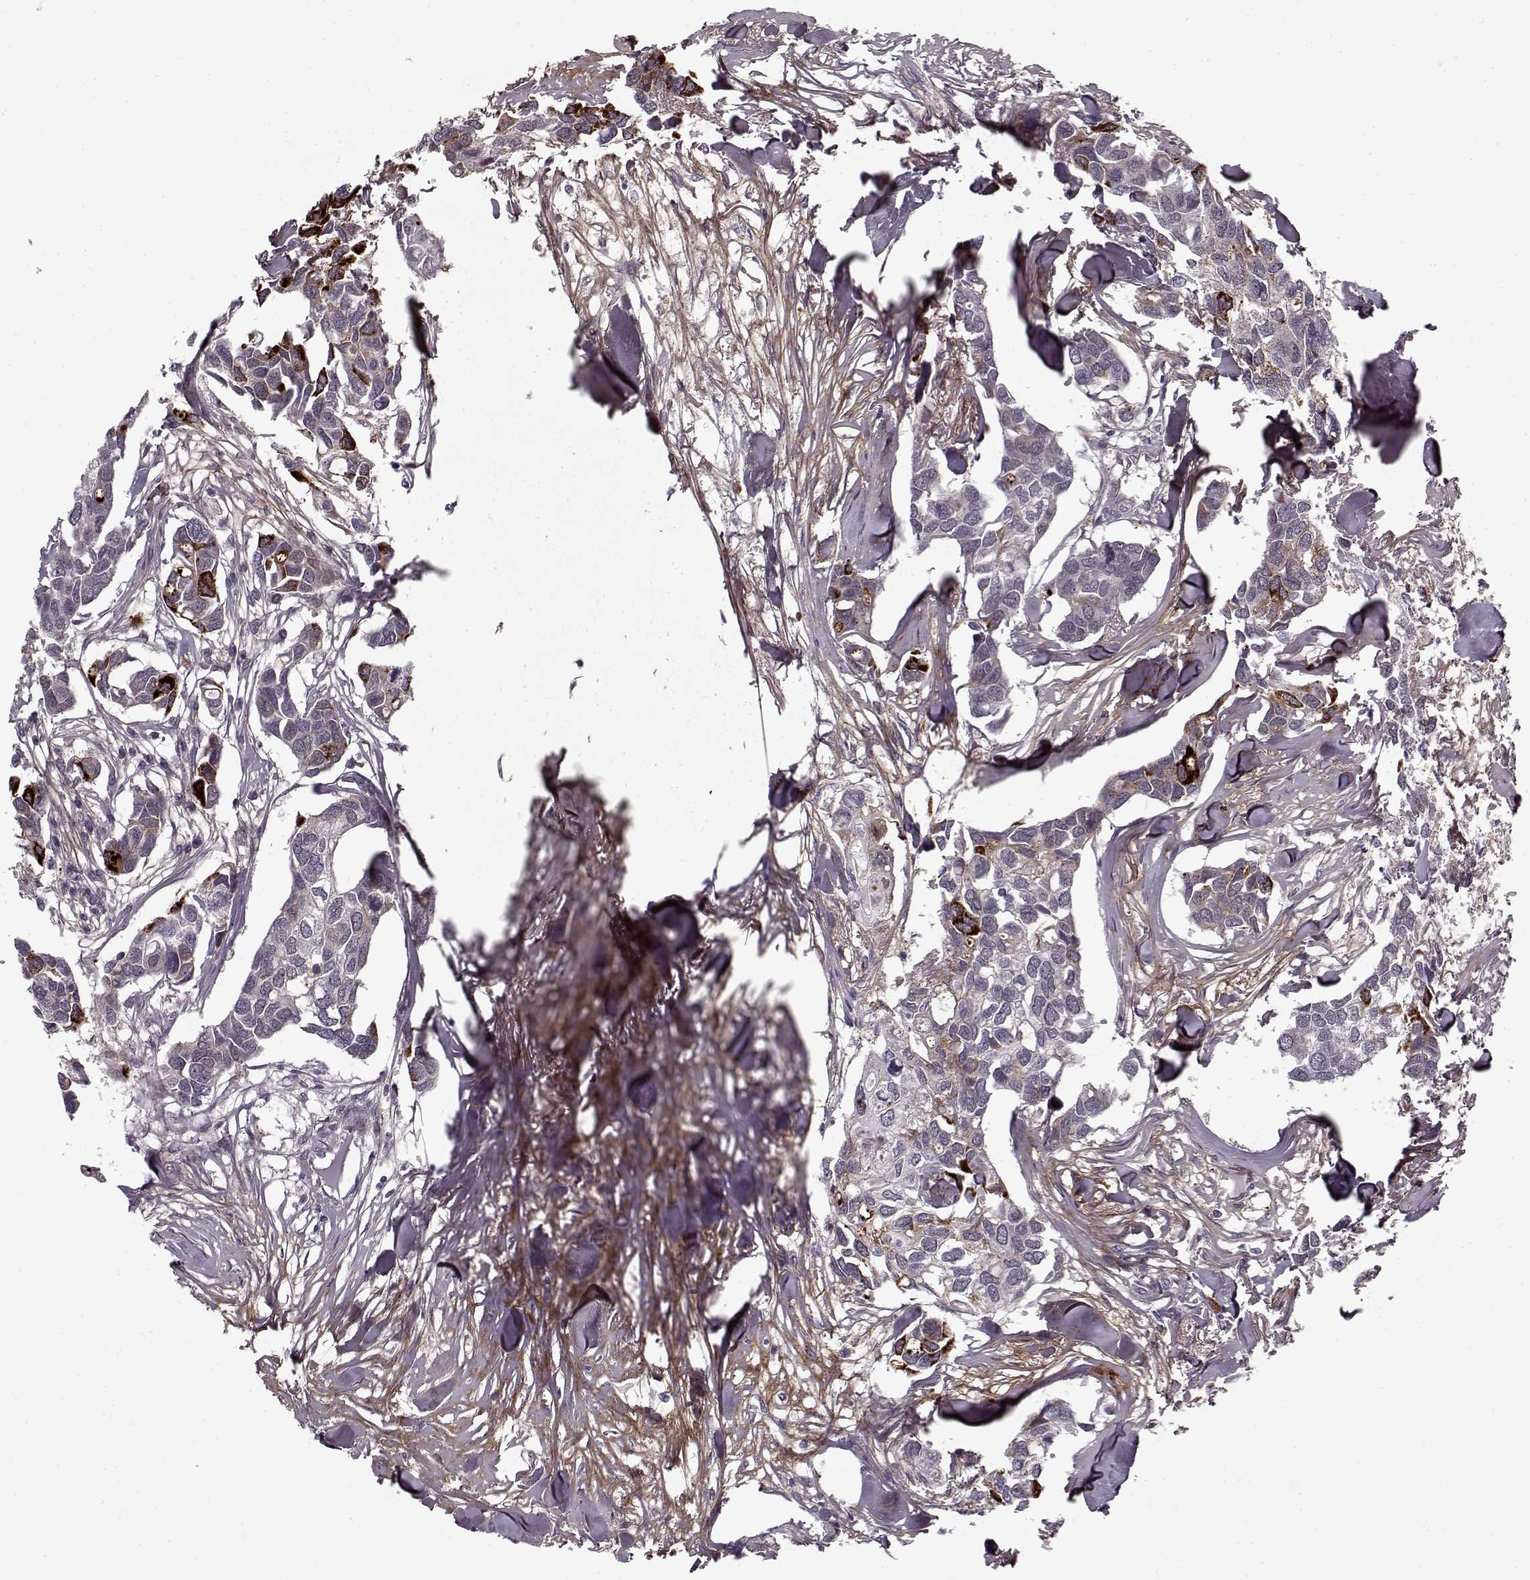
{"staining": {"intensity": "strong", "quantity": "<25%", "location": "cytoplasmic/membranous"}, "tissue": "breast cancer", "cell_type": "Tumor cells", "image_type": "cancer", "snomed": [{"axis": "morphology", "description": "Duct carcinoma"}, {"axis": "topography", "description": "Breast"}], "caption": "Tumor cells demonstrate strong cytoplasmic/membranous staining in approximately <25% of cells in breast cancer.", "gene": "DENND4B", "patient": {"sex": "female", "age": 83}}